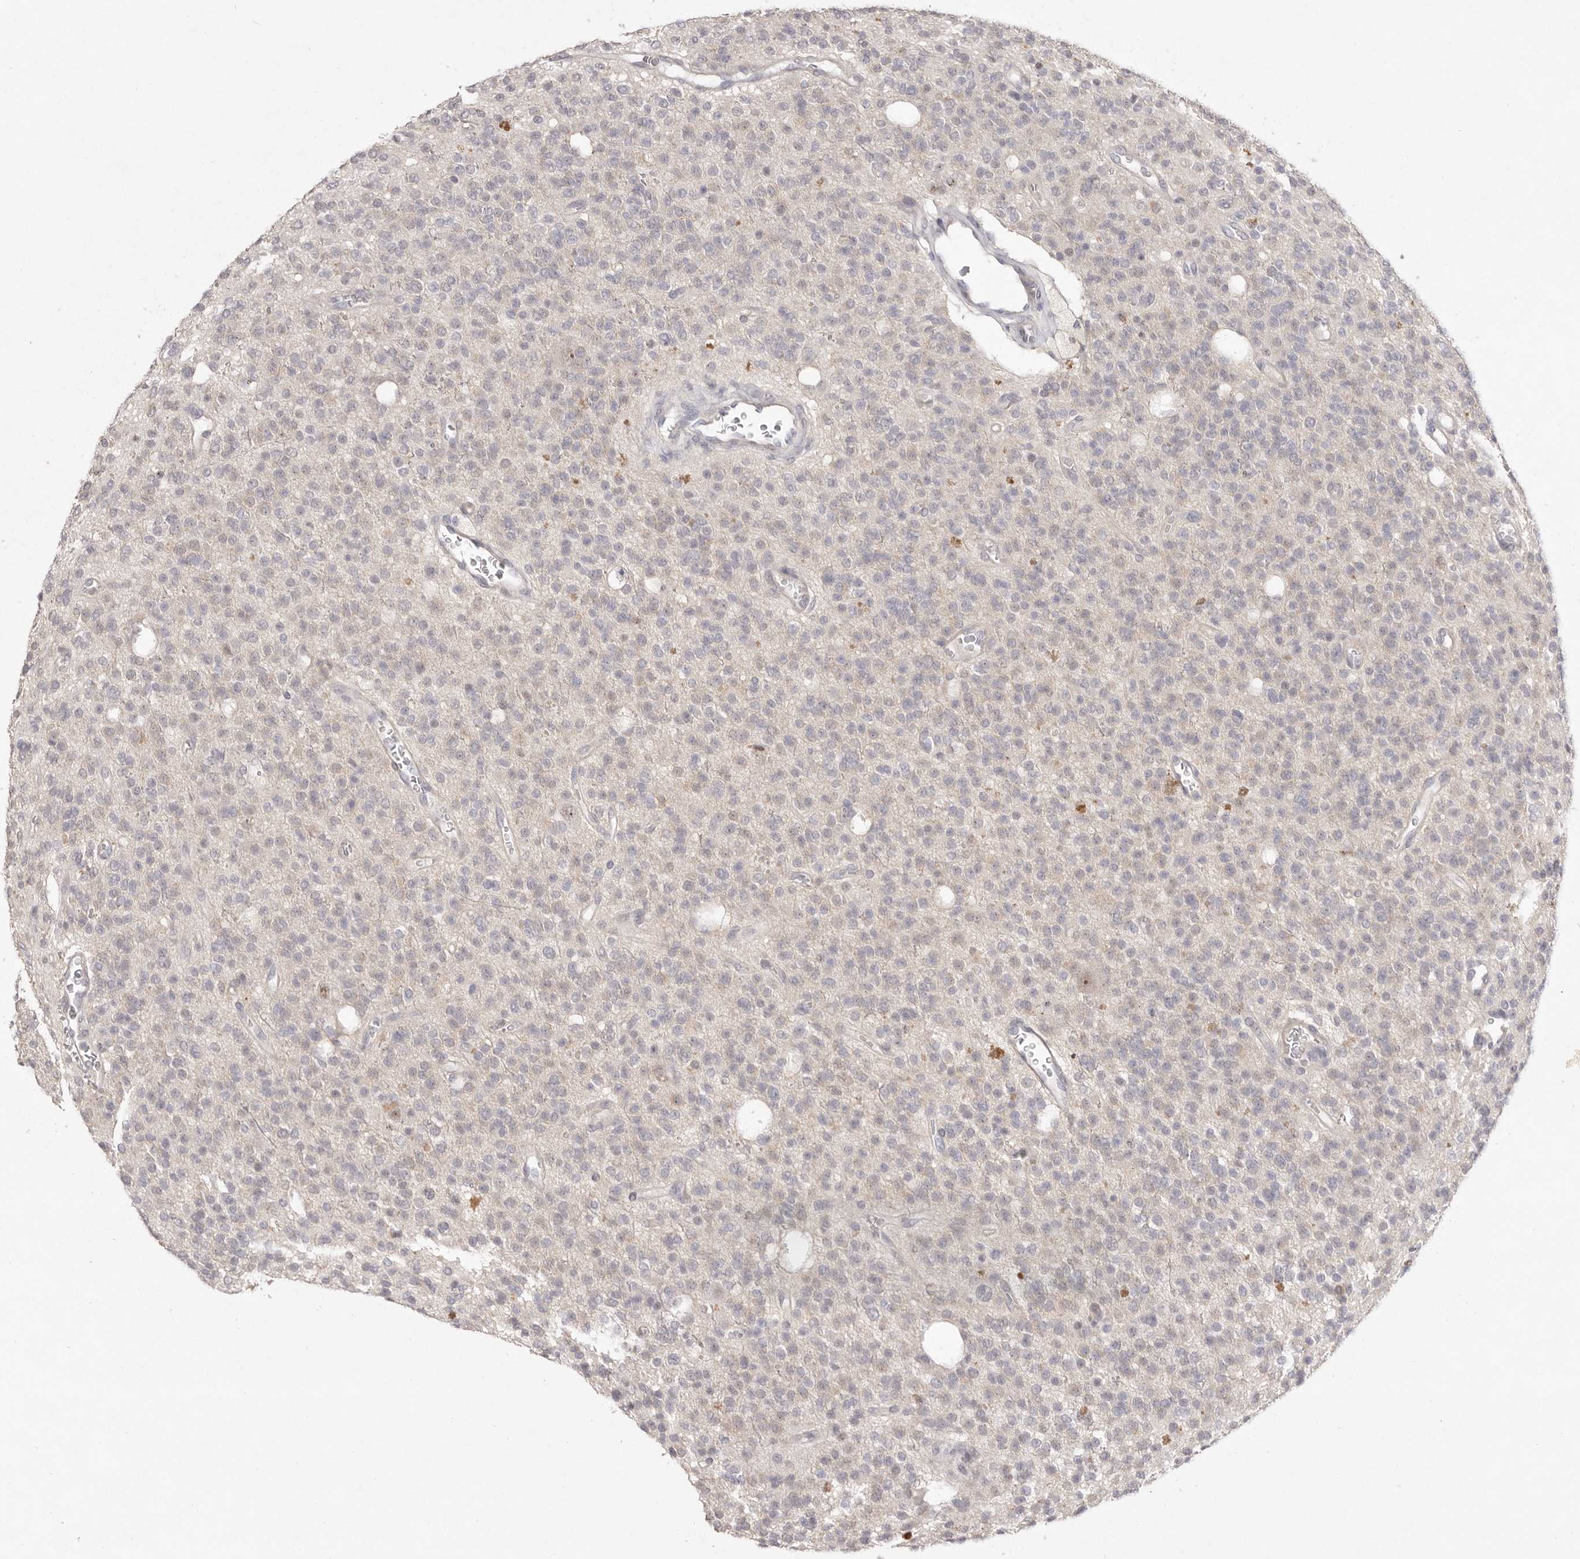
{"staining": {"intensity": "negative", "quantity": "none", "location": "none"}, "tissue": "glioma", "cell_type": "Tumor cells", "image_type": "cancer", "snomed": [{"axis": "morphology", "description": "Glioma, malignant, High grade"}, {"axis": "topography", "description": "Brain"}], "caption": "A micrograph of malignant high-grade glioma stained for a protein reveals no brown staining in tumor cells. Brightfield microscopy of IHC stained with DAB (3,3'-diaminobenzidine) (brown) and hematoxylin (blue), captured at high magnification.", "gene": "TADA1", "patient": {"sex": "male", "age": 34}}